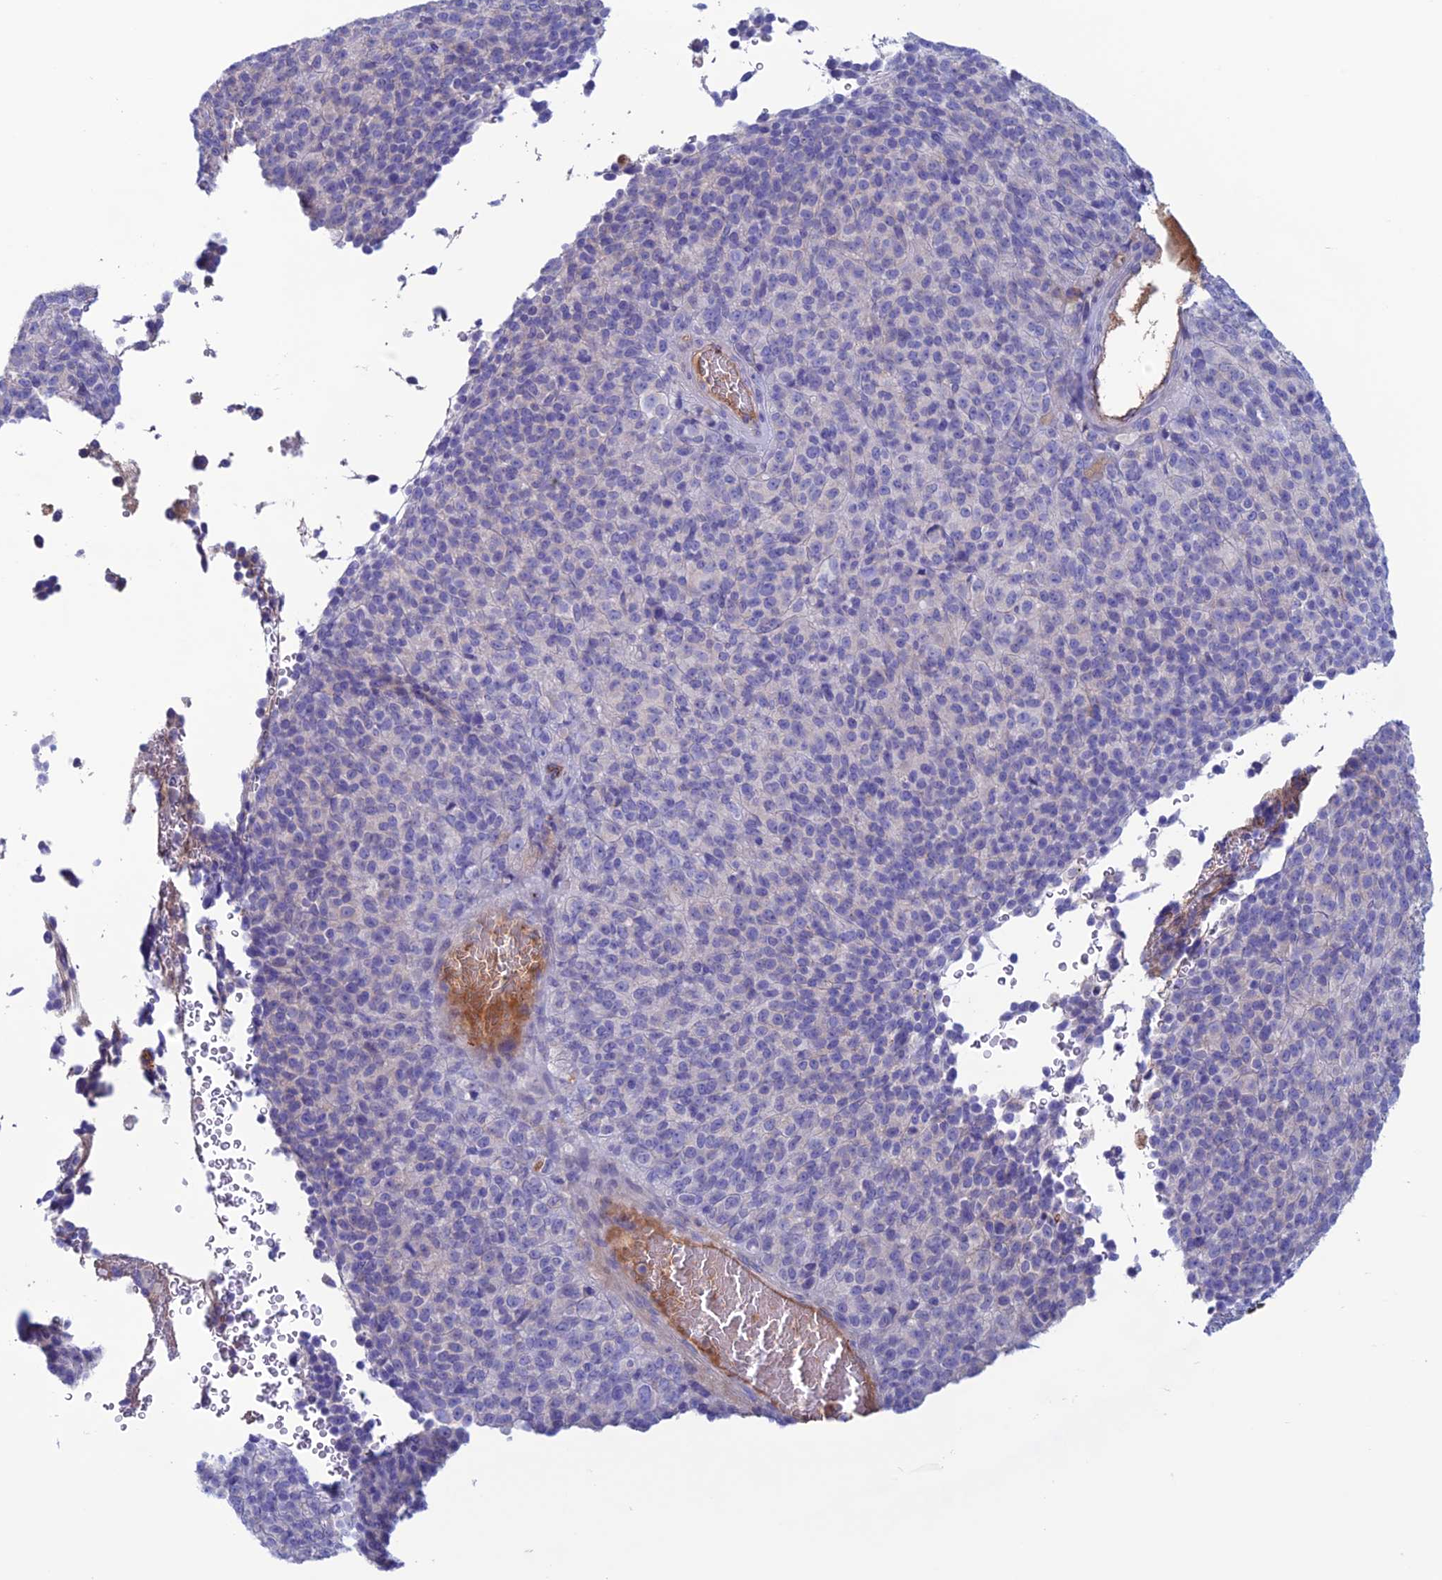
{"staining": {"intensity": "negative", "quantity": "none", "location": "none"}, "tissue": "melanoma", "cell_type": "Tumor cells", "image_type": "cancer", "snomed": [{"axis": "morphology", "description": "Malignant melanoma, Metastatic site"}, {"axis": "topography", "description": "Brain"}], "caption": "This is a micrograph of immunohistochemistry (IHC) staining of melanoma, which shows no expression in tumor cells. Nuclei are stained in blue.", "gene": "CDC42EP5", "patient": {"sex": "female", "age": 56}}